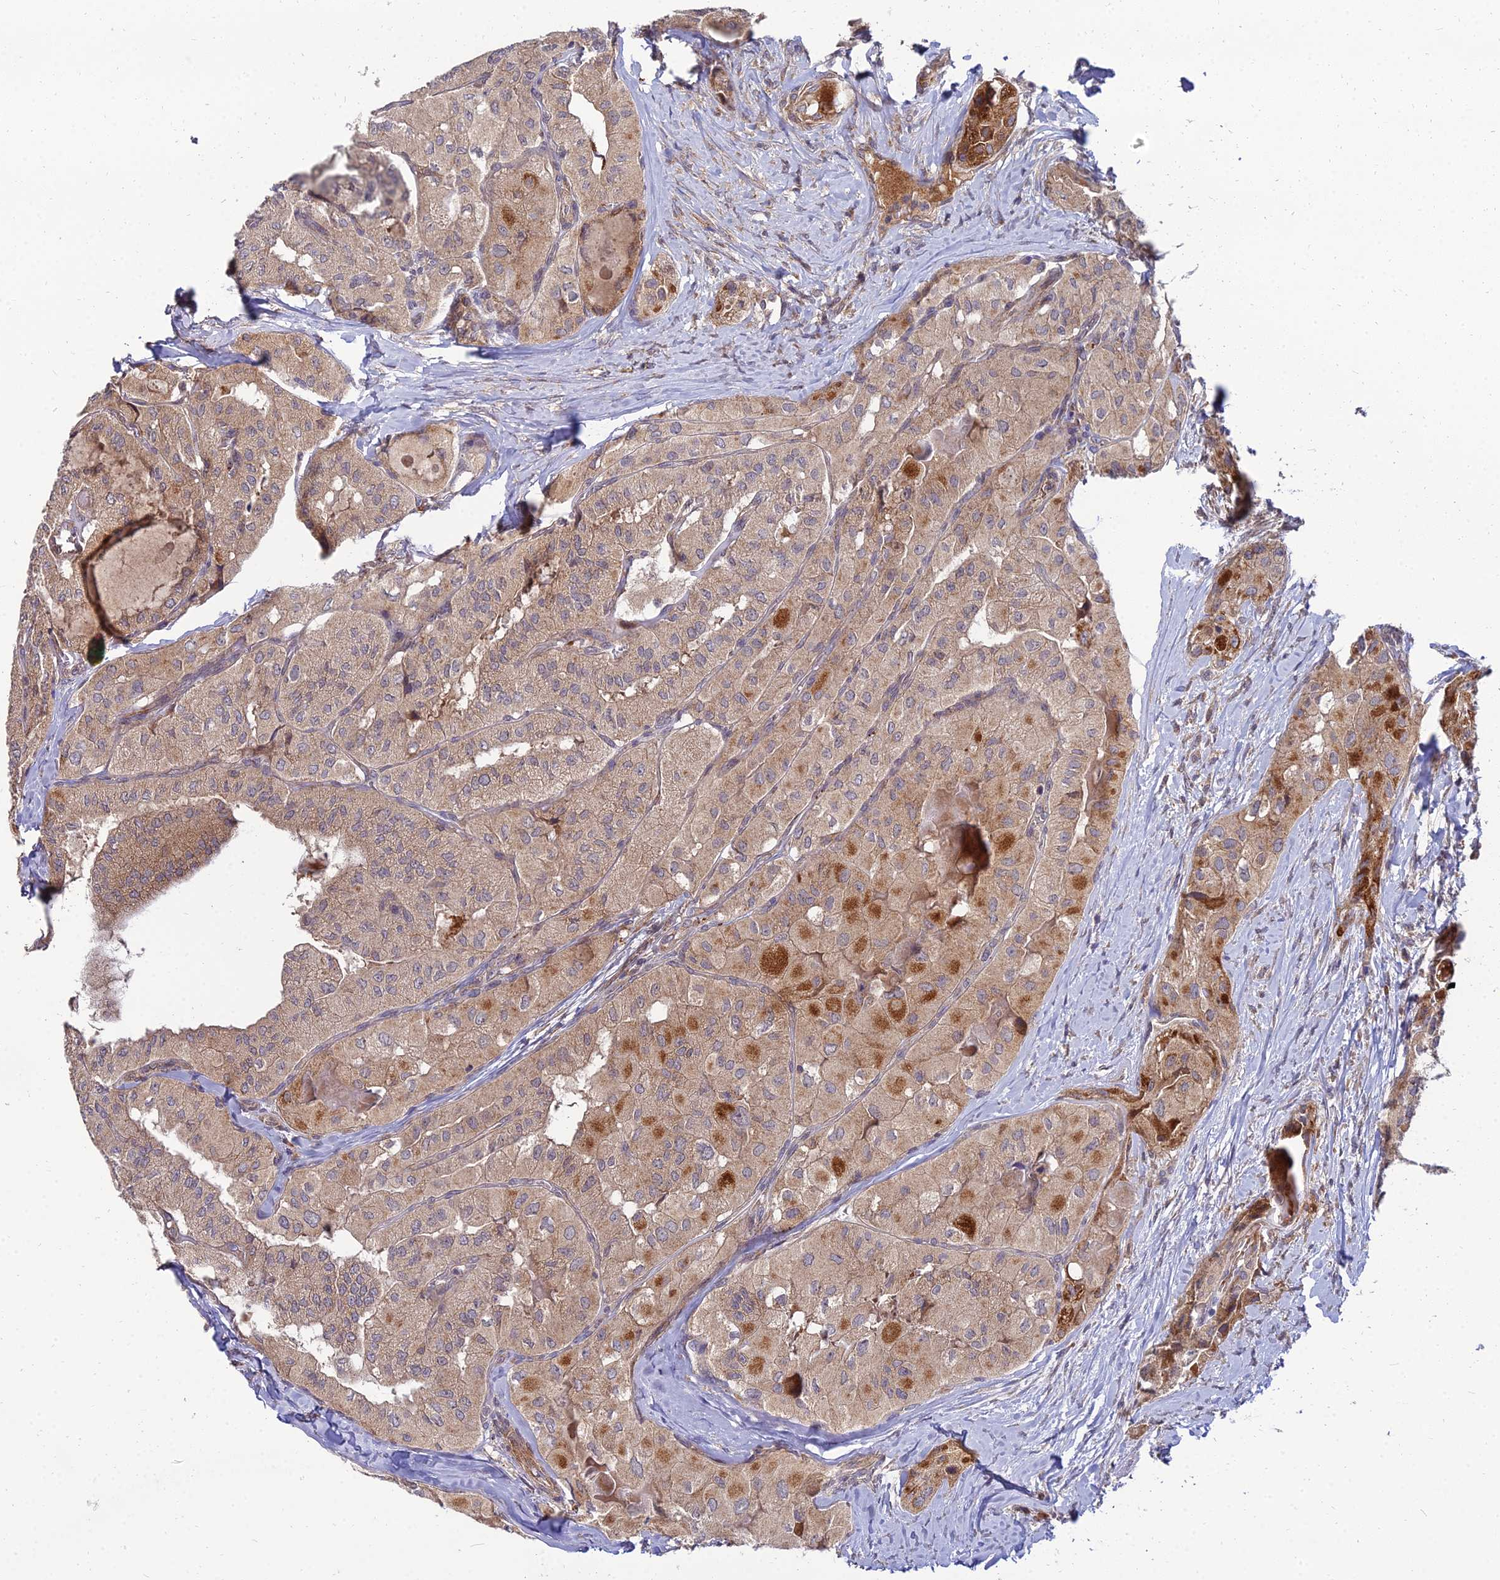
{"staining": {"intensity": "moderate", "quantity": ">75%", "location": "cytoplasmic/membranous"}, "tissue": "thyroid cancer", "cell_type": "Tumor cells", "image_type": "cancer", "snomed": [{"axis": "morphology", "description": "Normal tissue, NOS"}, {"axis": "morphology", "description": "Papillary adenocarcinoma, NOS"}, {"axis": "topography", "description": "Thyroid gland"}], "caption": "Approximately >75% of tumor cells in human thyroid cancer reveal moderate cytoplasmic/membranous protein positivity as visualized by brown immunohistochemical staining.", "gene": "NPY", "patient": {"sex": "female", "age": 59}}